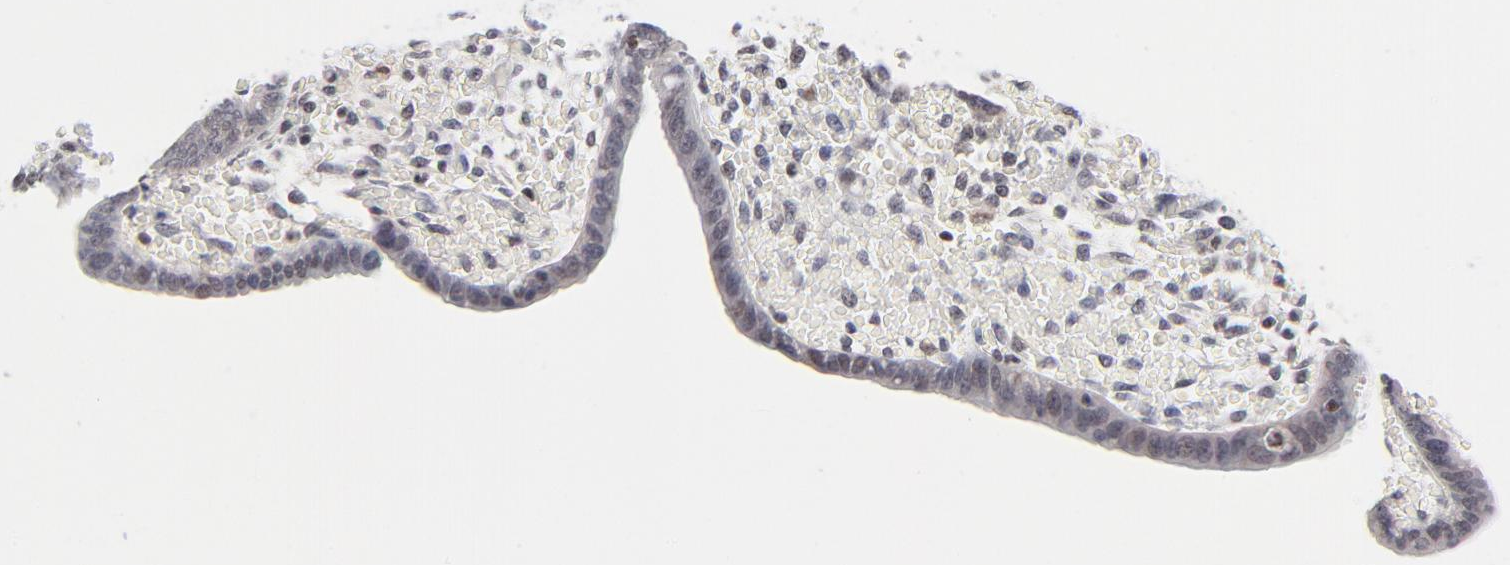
{"staining": {"intensity": "negative", "quantity": "none", "location": "none"}, "tissue": "endometrium", "cell_type": "Cells in endometrial stroma", "image_type": "normal", "snomed": [{"axis": "morphology", "description": "Normal tissue, NOS"}, {"axis": "topography", "description": "Endometrium"}], "caption": "DAB (3,3'-diaminobenzidine) immunohistochemical staining of unremarkable endometrium reveals no significant positivity in cells in endometrial stroma. (Stains: DAB IHC with hematoxylin counter stain, Microscopy: brightfield microscopy at high magnification).", "gene": "MAX", "patient": {"sex": "female", "age": 42}}